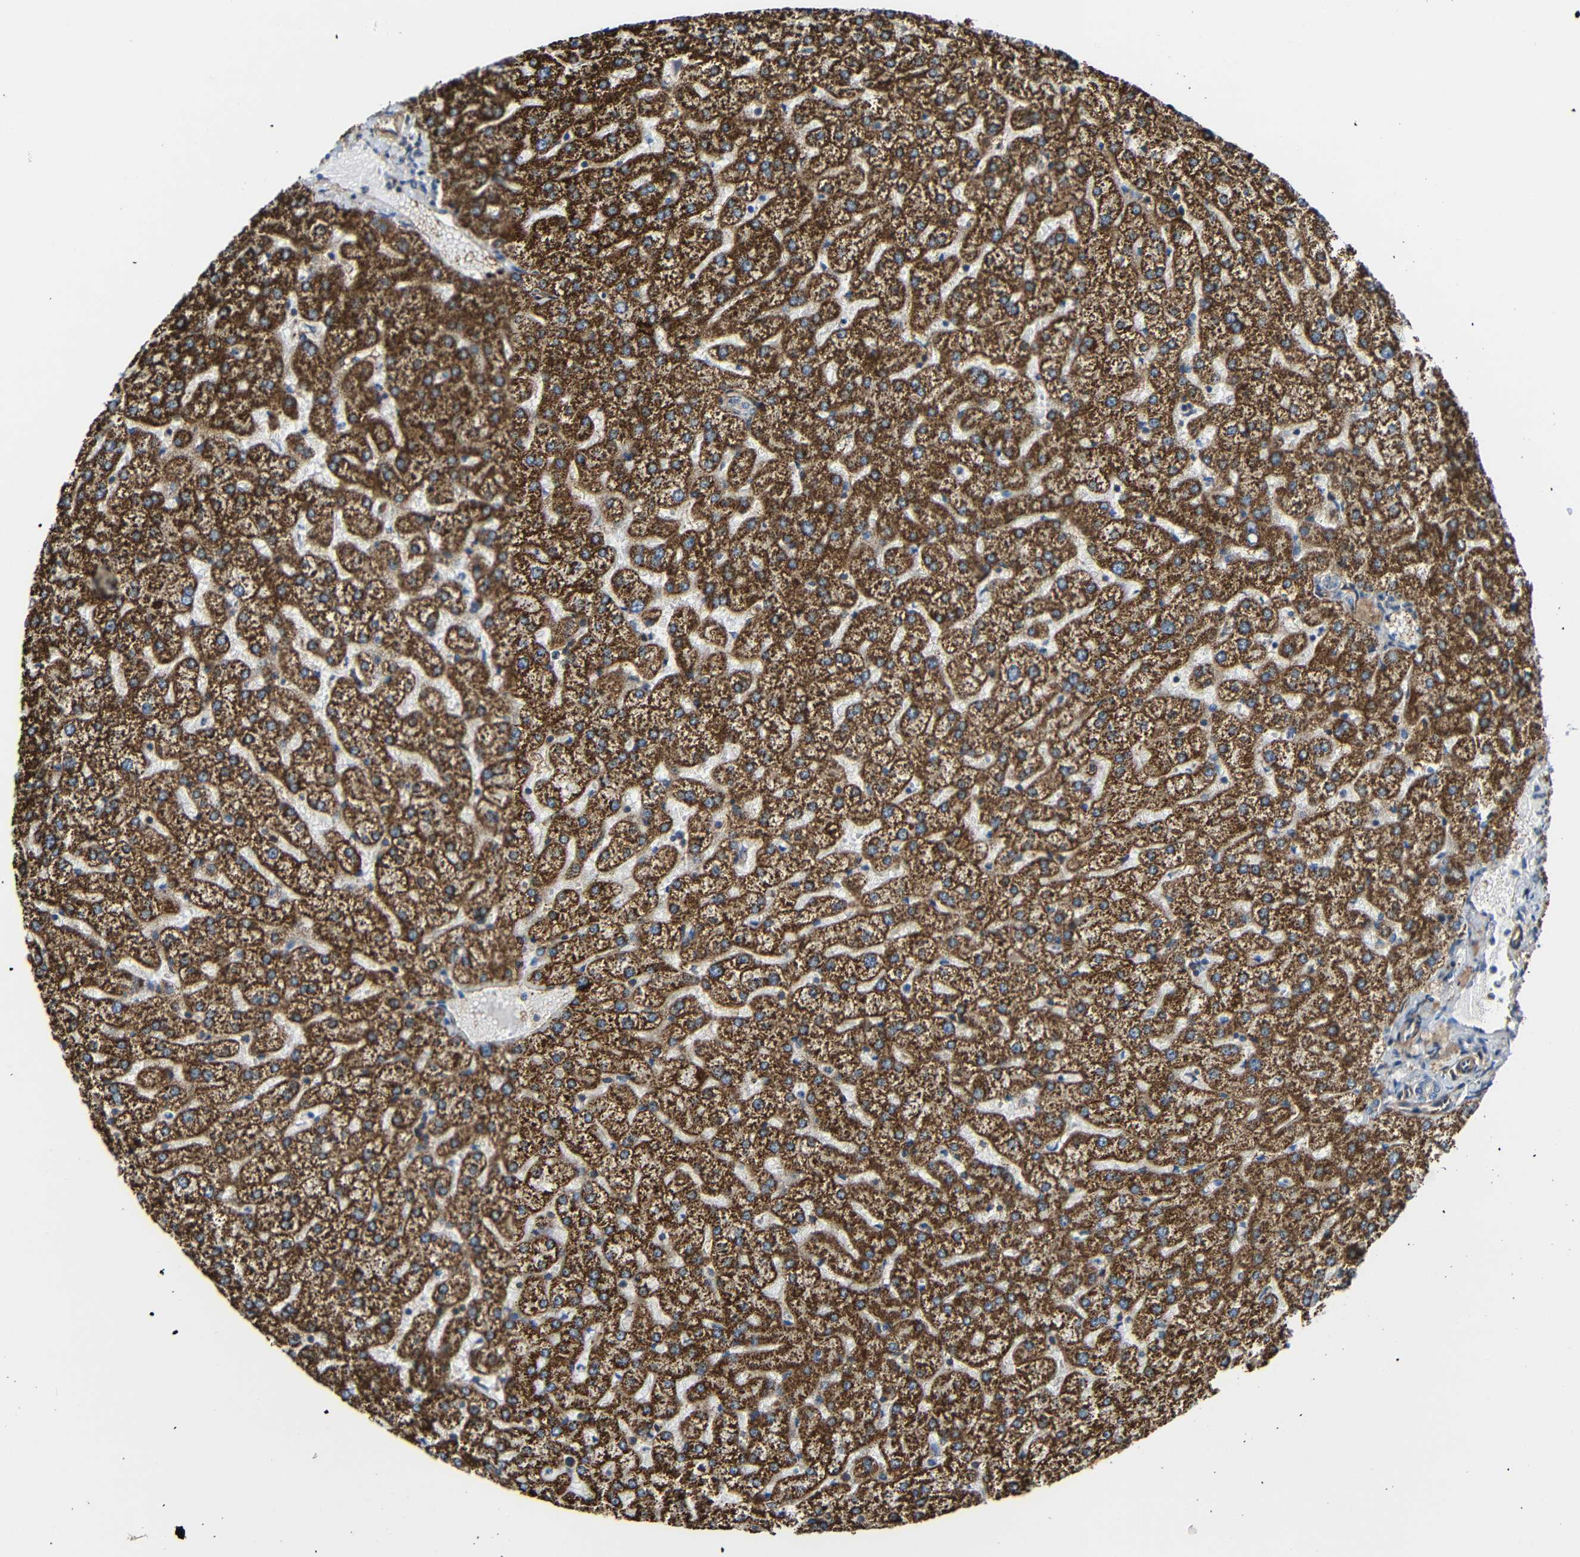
{"staining": {"intensity": "negative", "quantity": "none", "location": "none"}, "tissue": "liver", "cell_type": "Cholangiocytes", "image_type": "normal", "snomed": [{"axis": "morphology", "description": "Normal tissue, NOS"}, {"axis": "topography", "description": "Liver"}], "caption": "The photomicrograph demonstrates no staining of cholangiocytes in benign liver.", "gene": "IGSF10", "patient": {"sex": "female", "age": 32}}